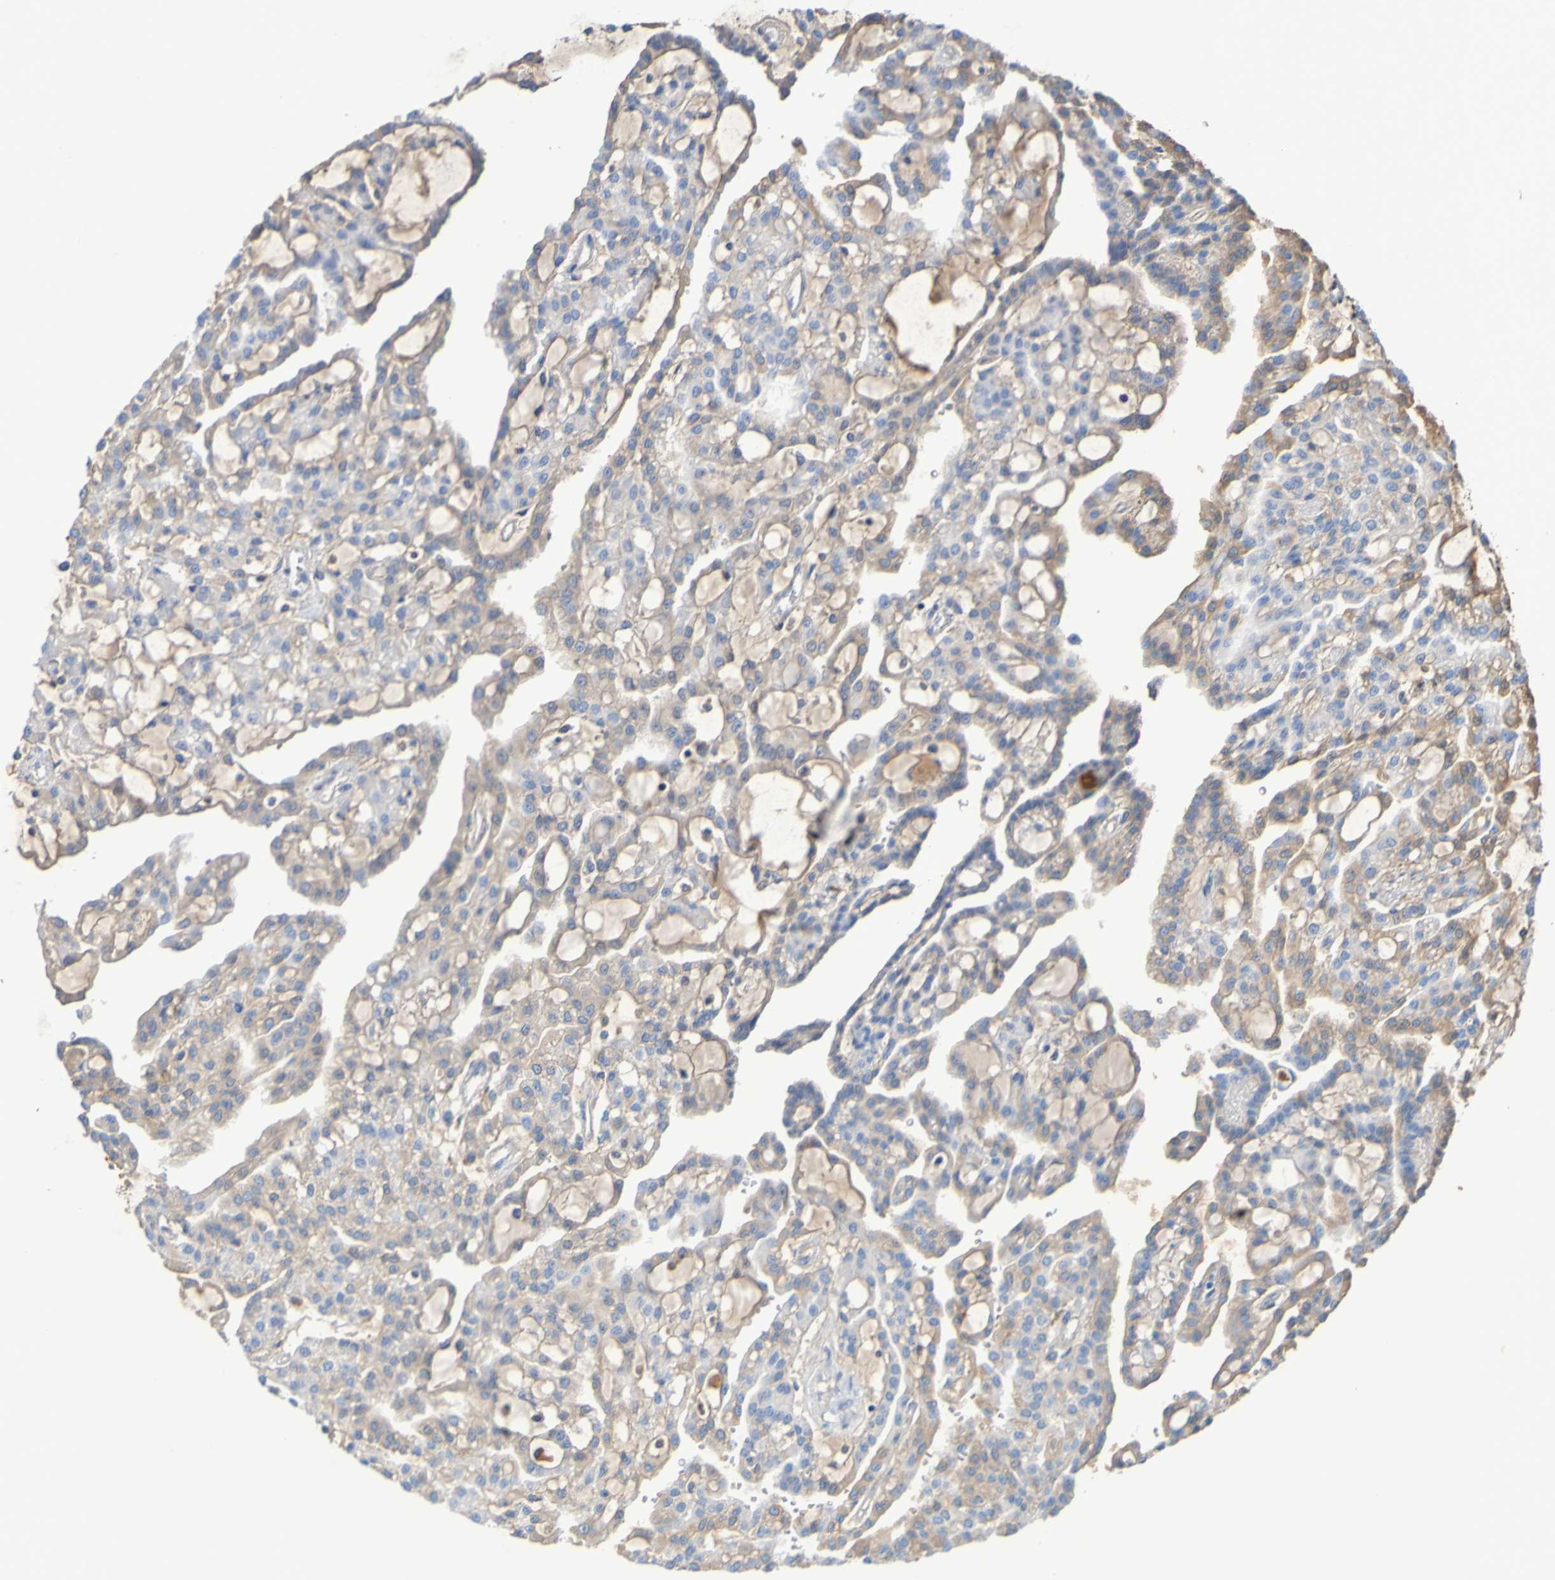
{"staining": {"intensity": "moderate", "quantity": "25%-75%", "location": "cytoplasmic/membranous"}, "tissue": "renal cancer", "cell_type": "Tumor cells", "image_type": "cancer", "snomed": [{"axis": "morphology", "description": "Adenocarcinoma, NOS"}, {"axis": "topography", "description": "Kidney"}], "caption": "Tumor cells demonstrate medium levels of moderate cytoplasmic/membranous staining in about 25%-75% of cells in adenocarcinoma (renal).", "gene": "GAB3", "patient": {"sex": "male", "age": 63}}